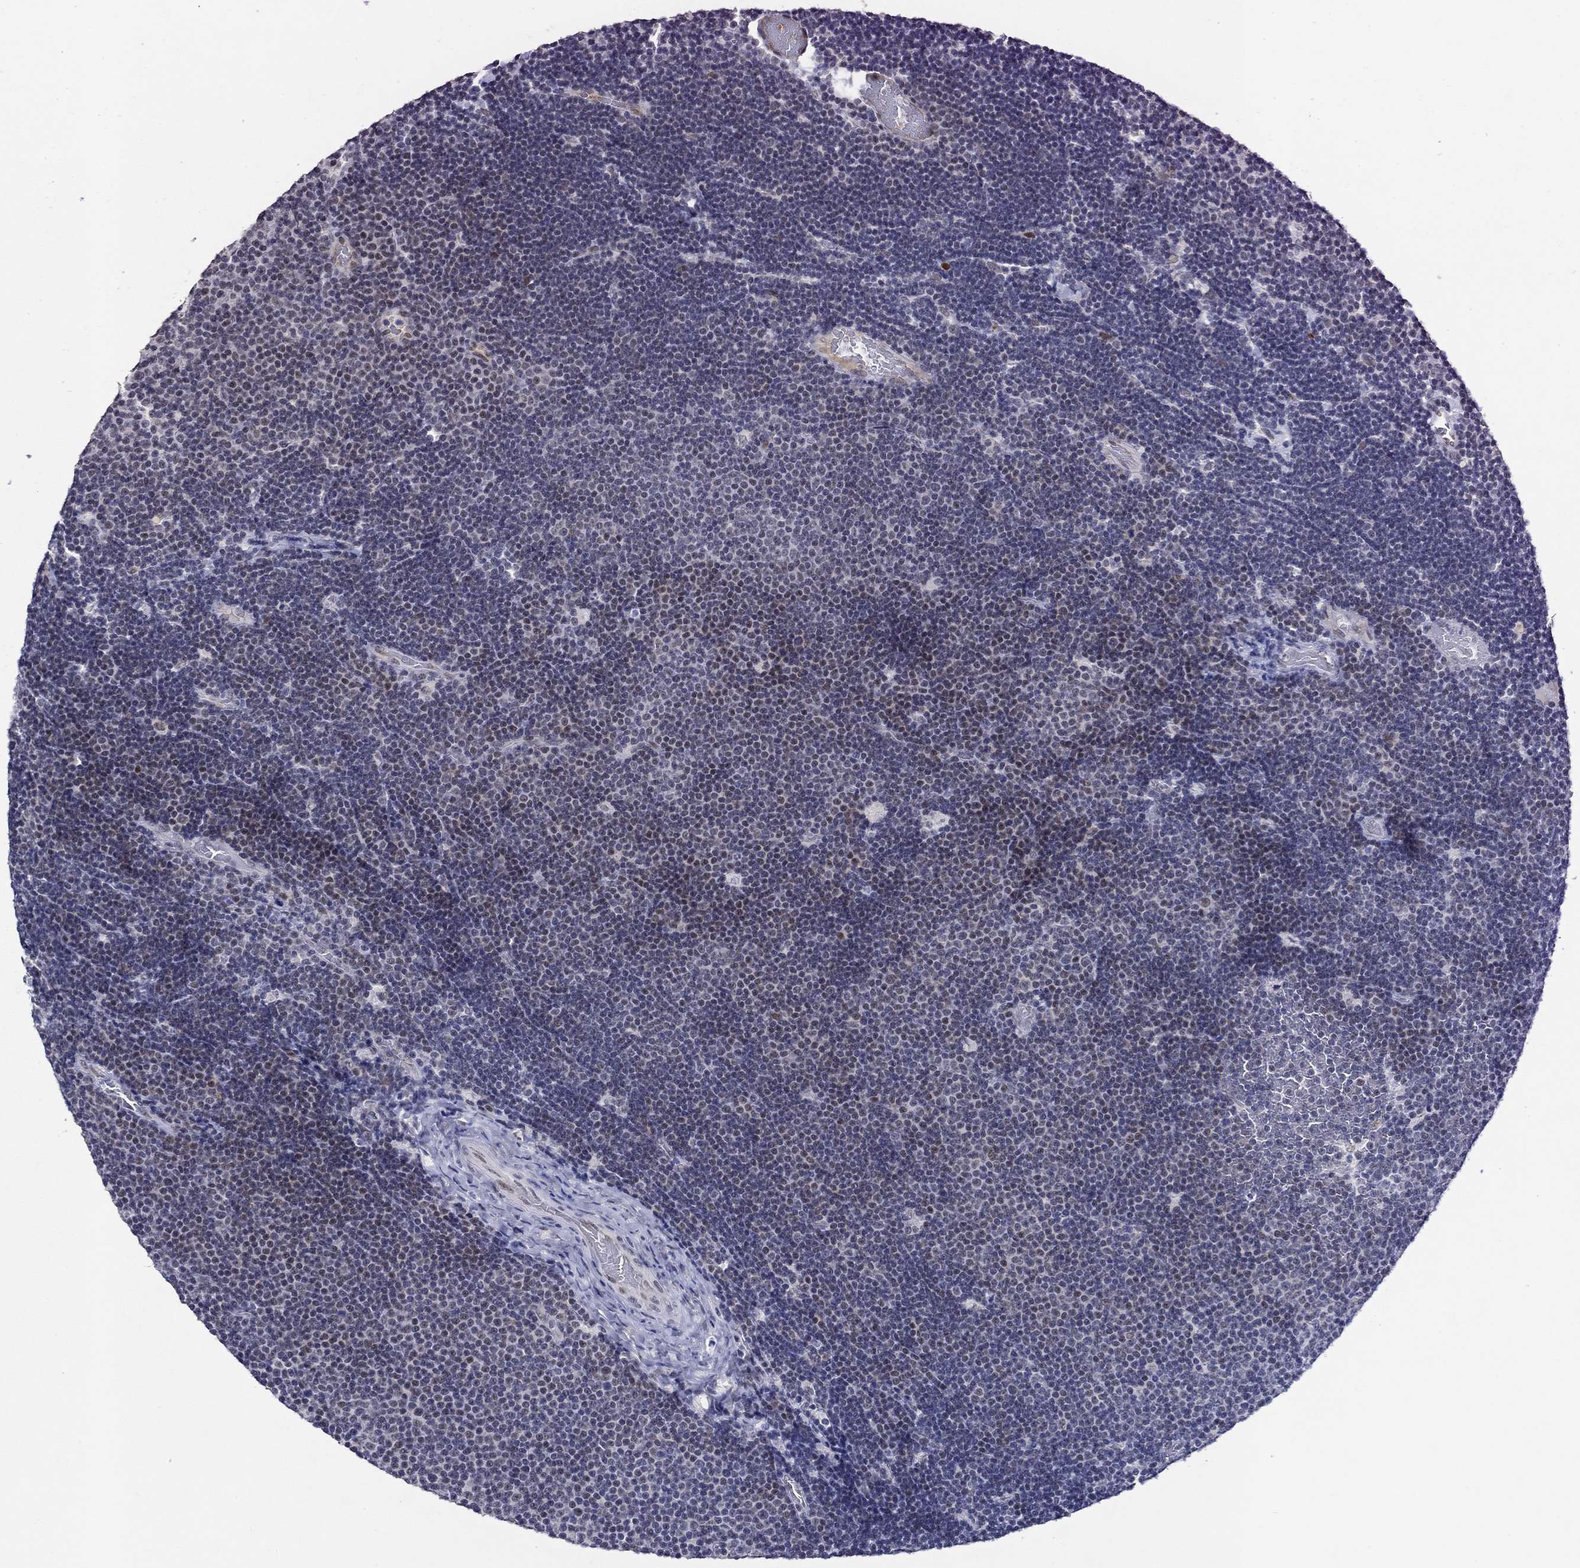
{"staining": {"intensity": "weak", "quantity": "<25%", "location": "nuclear"}, "tissue": "lymphoma", "cell_type": "Tumor cells", "image_type": "cancer", "snomed": [{"axis": "morphology", "description": "Malignant lymphoma, non-Hodgkin's type, Low grade"}, {"axis": "topography", "description": "Brain"}], "caption": "The histopathology image demonstrates no significant staining in tumor cells of low-grade malignant lymphoma, non-Hodgkin's type. (Stains: DAB immunohistochemistry (IHC) with hematoxylin counter stain, Microscopy: brightfield microscopy at high magnification).", "gene": "GATA2", "patient": {"sex": "female", "age": 66}}